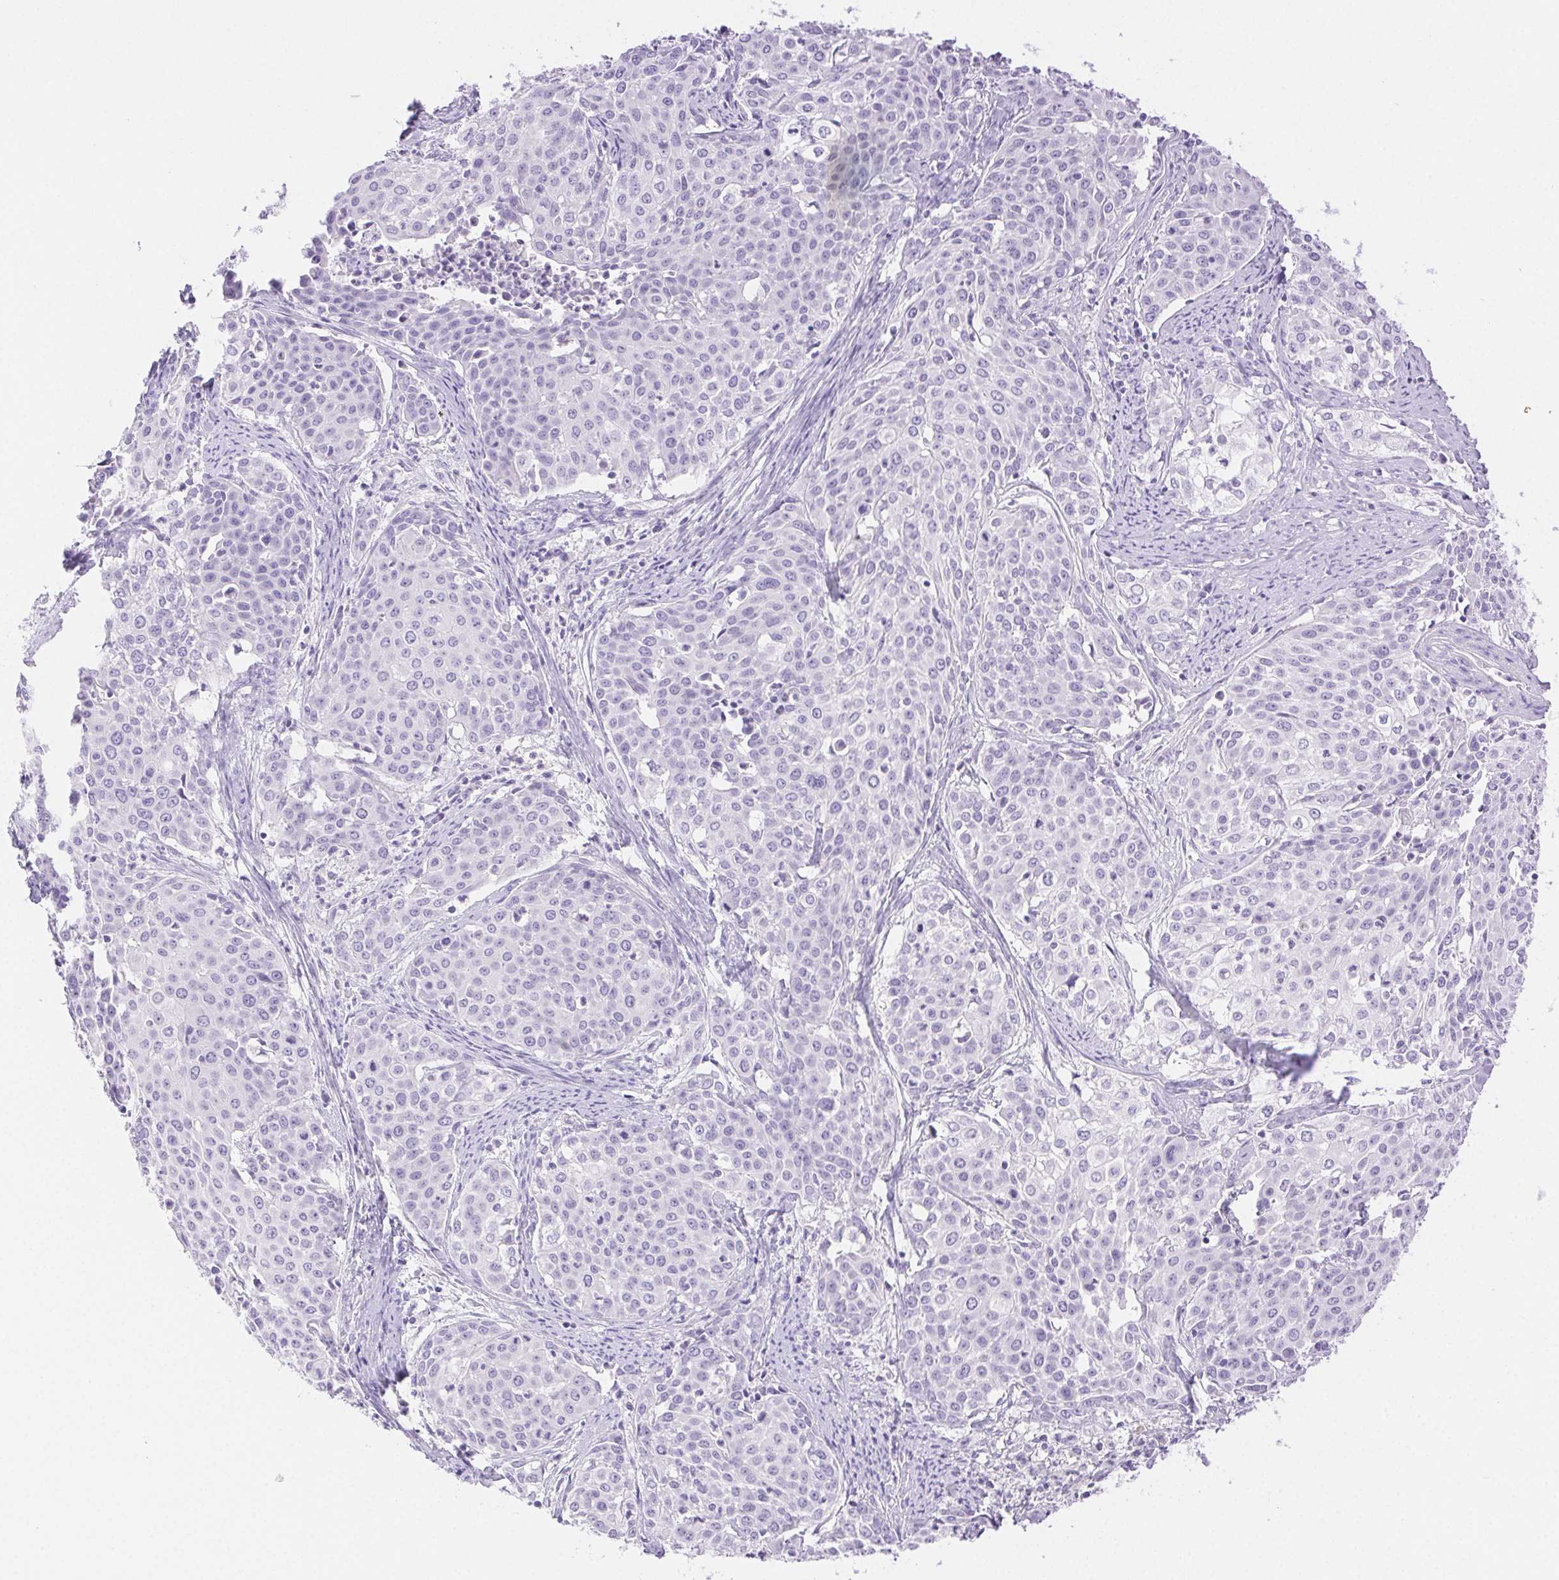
{"staining": {"intensity": "negative", "quantity": "none", "location": "none"}, "tissue": "cervical cancer", "cell_type": "Tumor cells", "image_type": "cancer", "snomed": [{"axis": "morphology", "description": "Squamous cell carcinoma, NOS"}, {"axis": "topography", "description": "Cervix"}], "caption": "Cervical cancer was stained to show a protein in brown. There is no significant staining in tumor cells. (Brightfield microscopy of DAB (3,3'-diaminobenzidine) IHC at high magnification).", "gene": "SPACA4", "patient": {"sex": "female", "age": 39}}